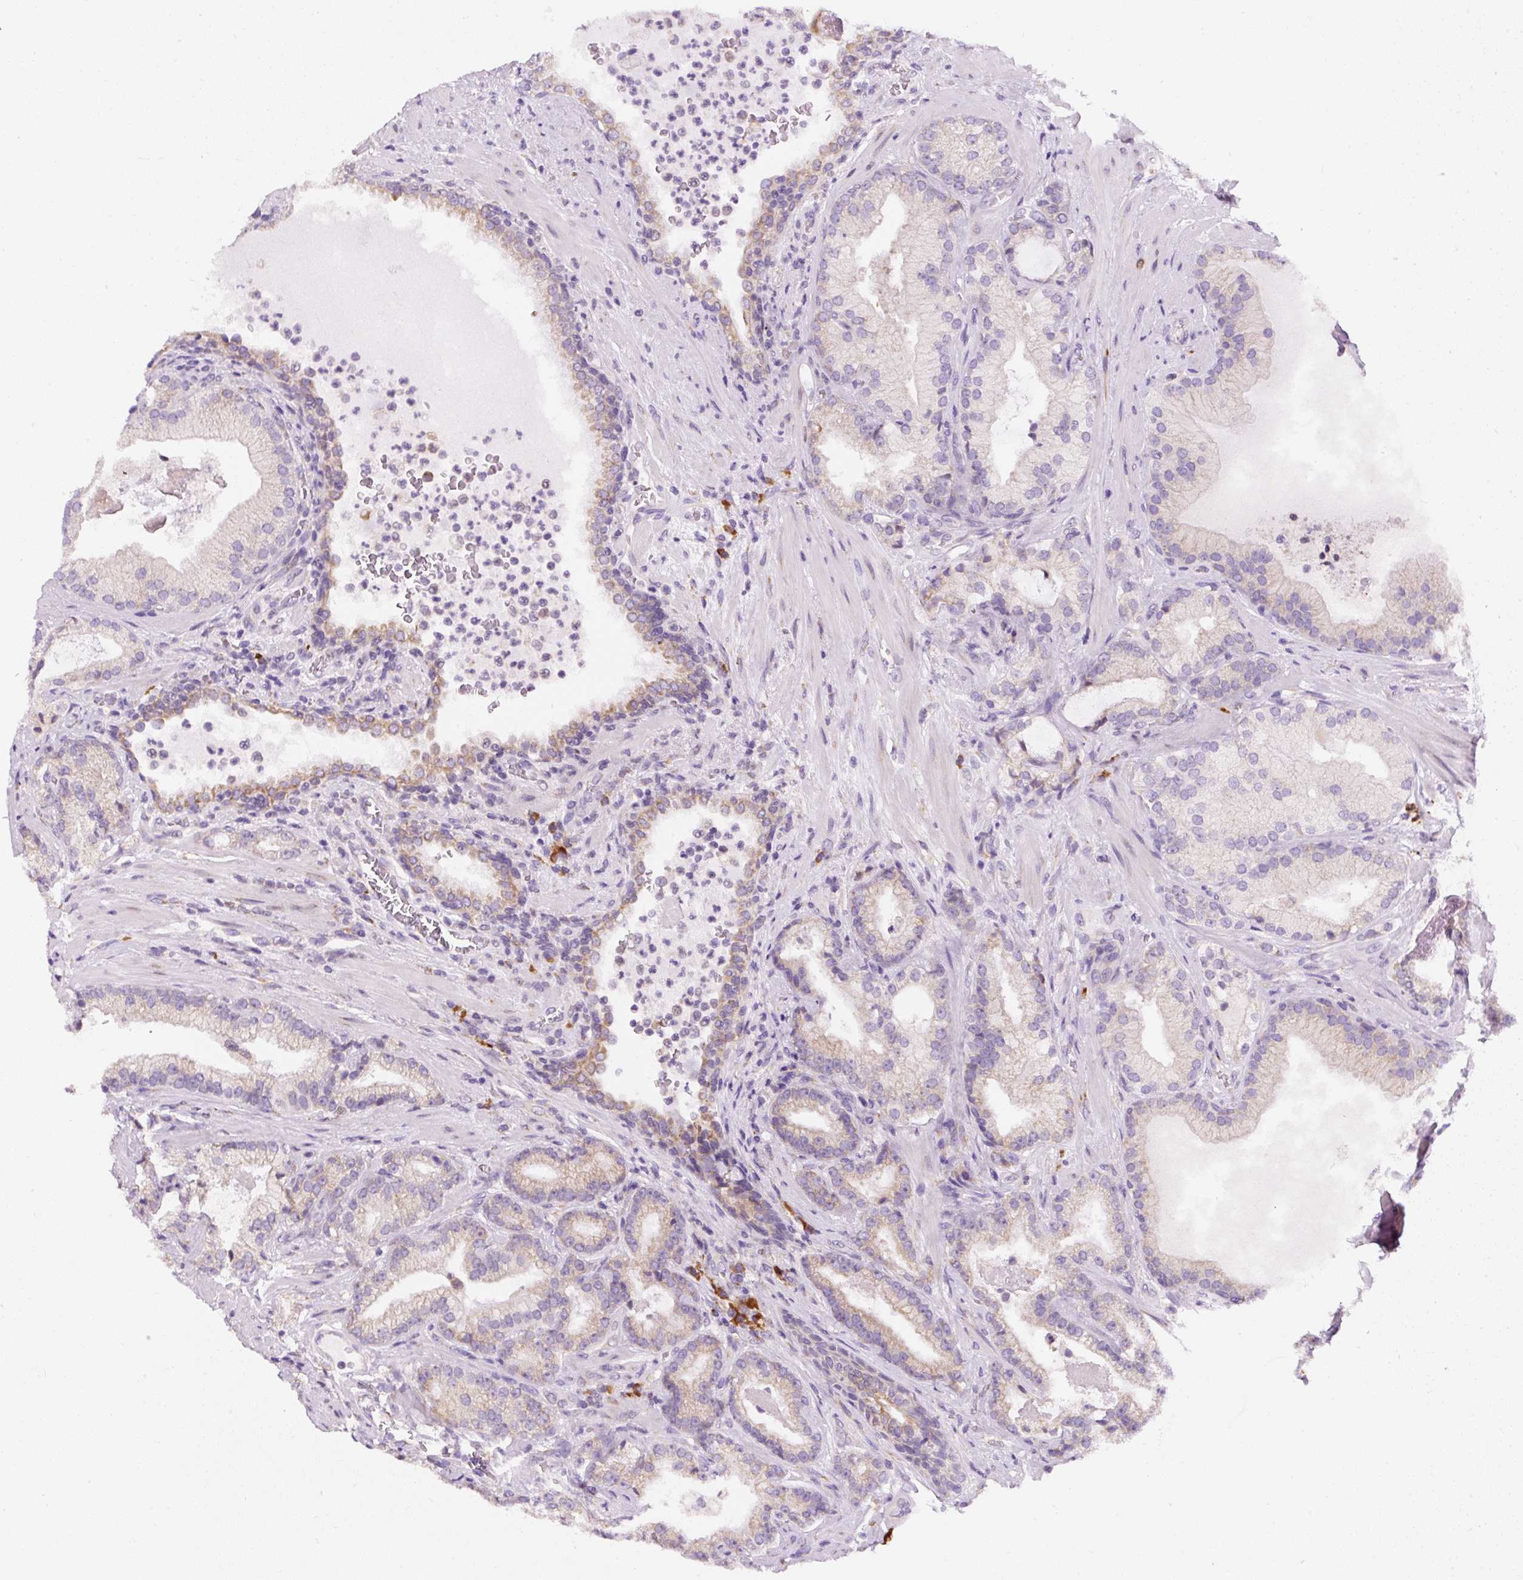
{"staining": {"intensity": "weak", "quantity": "25%-75%", "location": "cytoplasmic/membranous"}, "tissue": "prostate cancer", "cell_type": "Tumor cells", "image_type": "cancer", "snomed": [{"axis": "morphology", "description": "Adenocarcinoma, High grade"}, {"axis": "topography", "description": "Prostate"}], "caption": "Immunohistochemical staining of prostate cancer displays low levels of weak cytoplasmic/membranous staining in approximately 25%-75% of tumor cells.", "gene": "DDOST", "patient": {"sex": "male", "age": 68}}